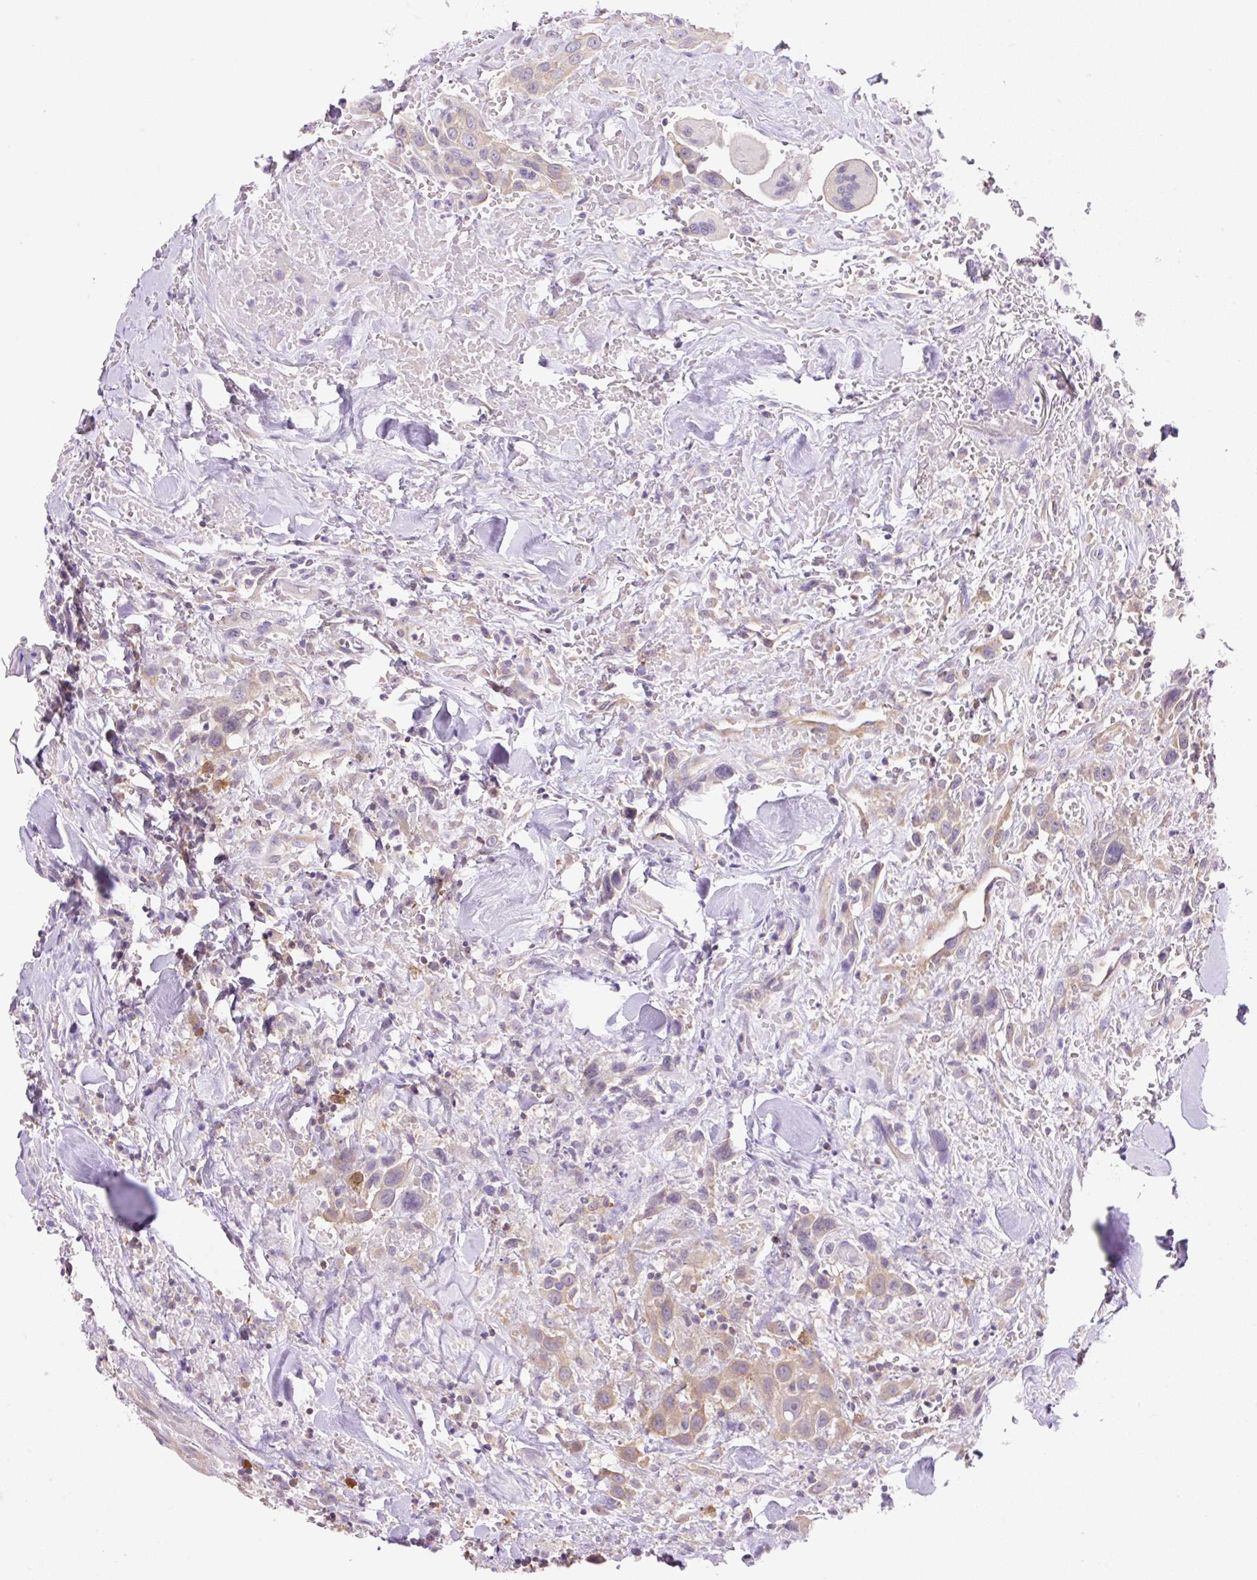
{"staining": {"intensity": "weak", "quantity": ">75%", "location": "cytoplasmic/membranous"}, "tissue": "head and neck cancer", "cell_type": "Tumor cells", "image_type": "cancer", "snomed": [{"axis": "morphology", "description": "Squamous cell carcinoma, NOS"}, {"axis": "topography", "description": "Head-Neck"}], "caption": "IHC histopathology image of head and neck cancer stained for a protein (brown), which shows low levels of weak cytoplasmic/membranous expression in about >75% of tumor cells.", "gene": "CAMK2B", "patient": {"sex": "male", "age": 81}}